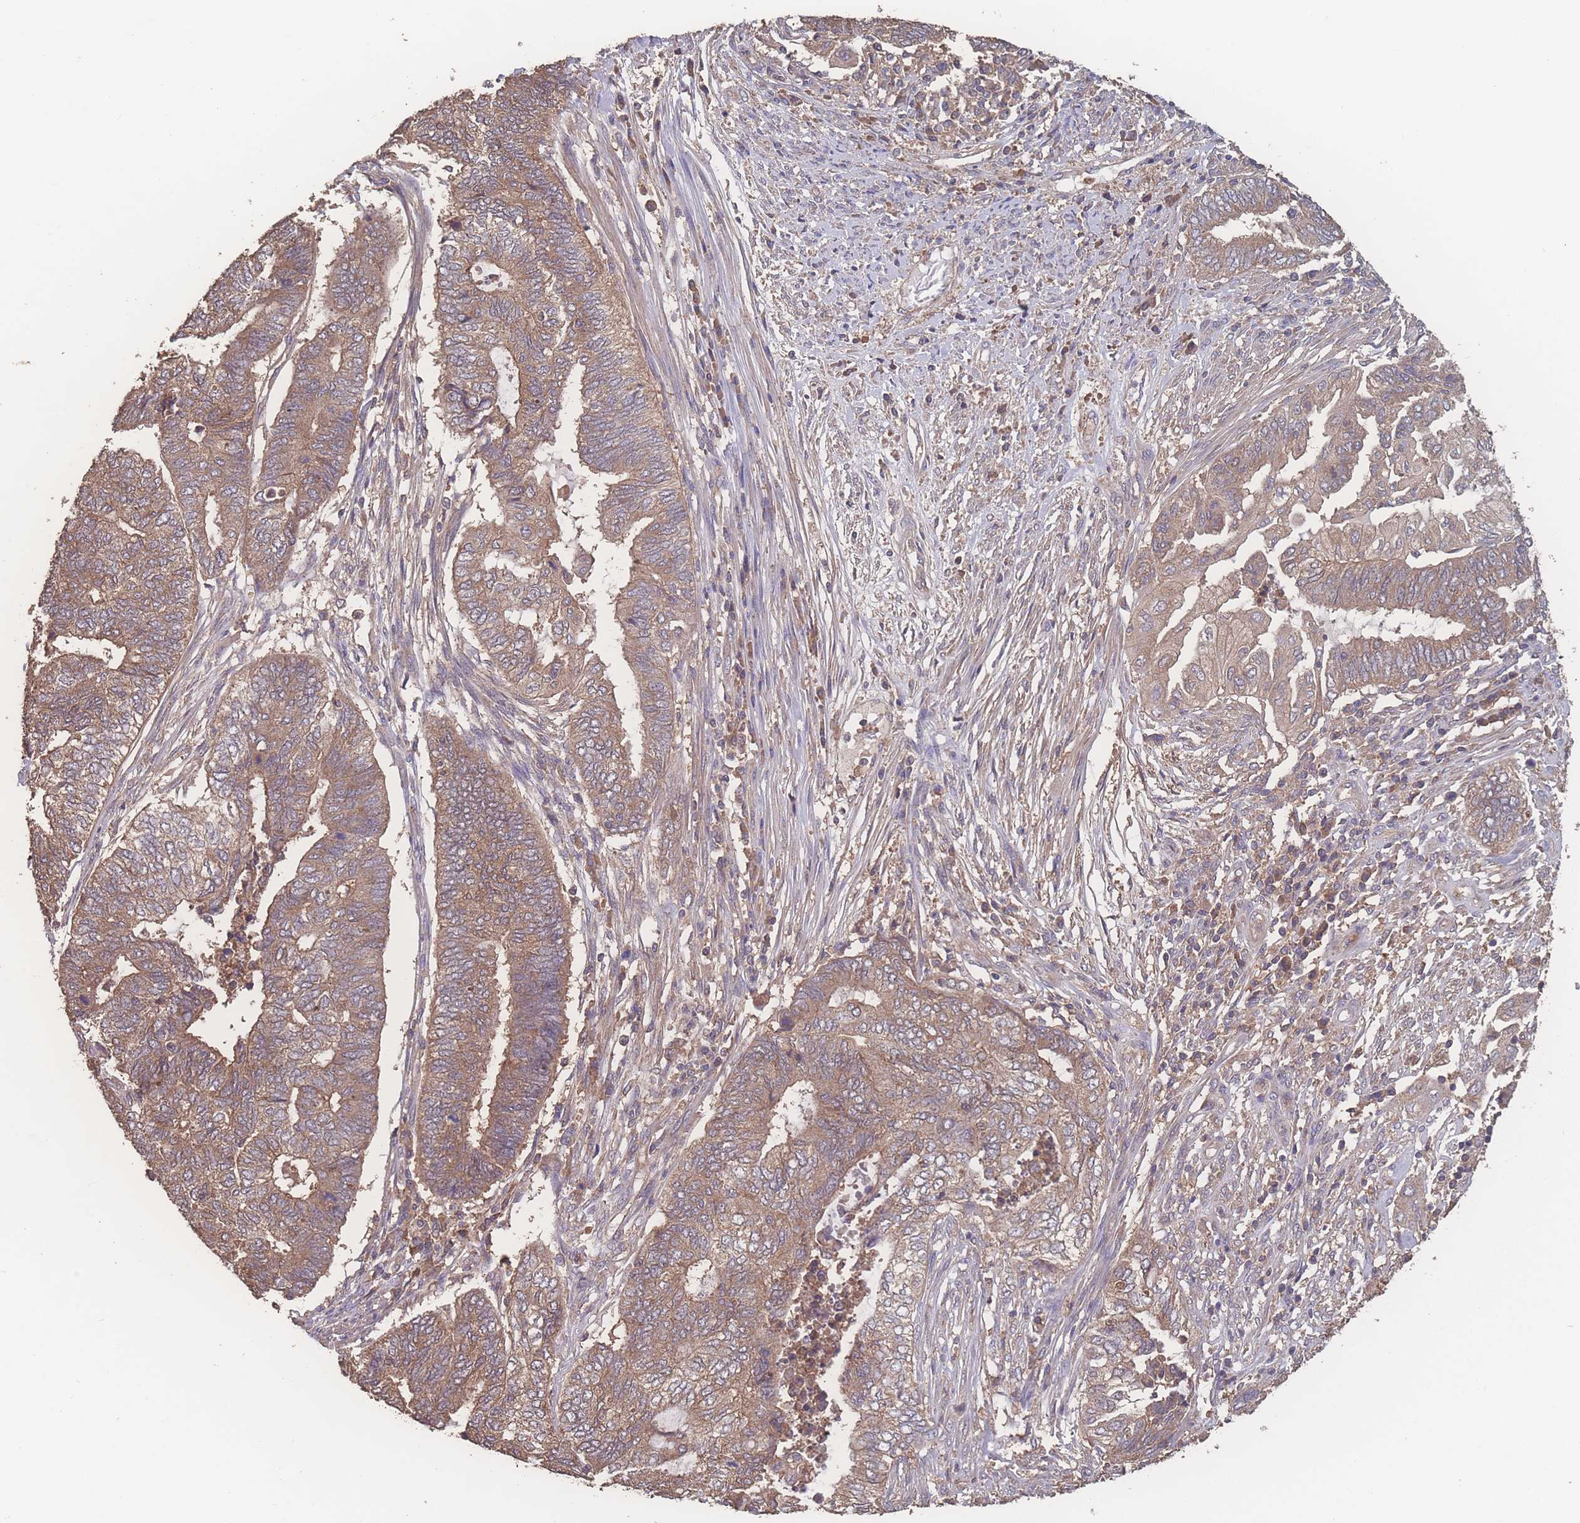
{"staining": {"intensity": "moderate", "quantity": ">75%", "location": "cytoplasmic/membranous"}, "tissue": "endometrial cancer", "cell_type": "Tumor cells", "image_type": "cancer", "snomed": [{"axis": "morphology", "description": "Adenocarcinoma, NOS"}, {"axis": "topography", "description": "Uterus"}, {"axis": "topography", "description": "Endometrium"}], "caption": "Immunohistochemical staining of adenocarcinoma (endometrial) displays medium levels of moderate cytoplasmic/membranous expression in about >75% of tumor cells. (Stains: DAB in brown, nuclei in blue, Microscopy: brightfield microscopy at high magnification).", "gene": "ATXN10", "patient": {"sex": "female", "age": 70}}